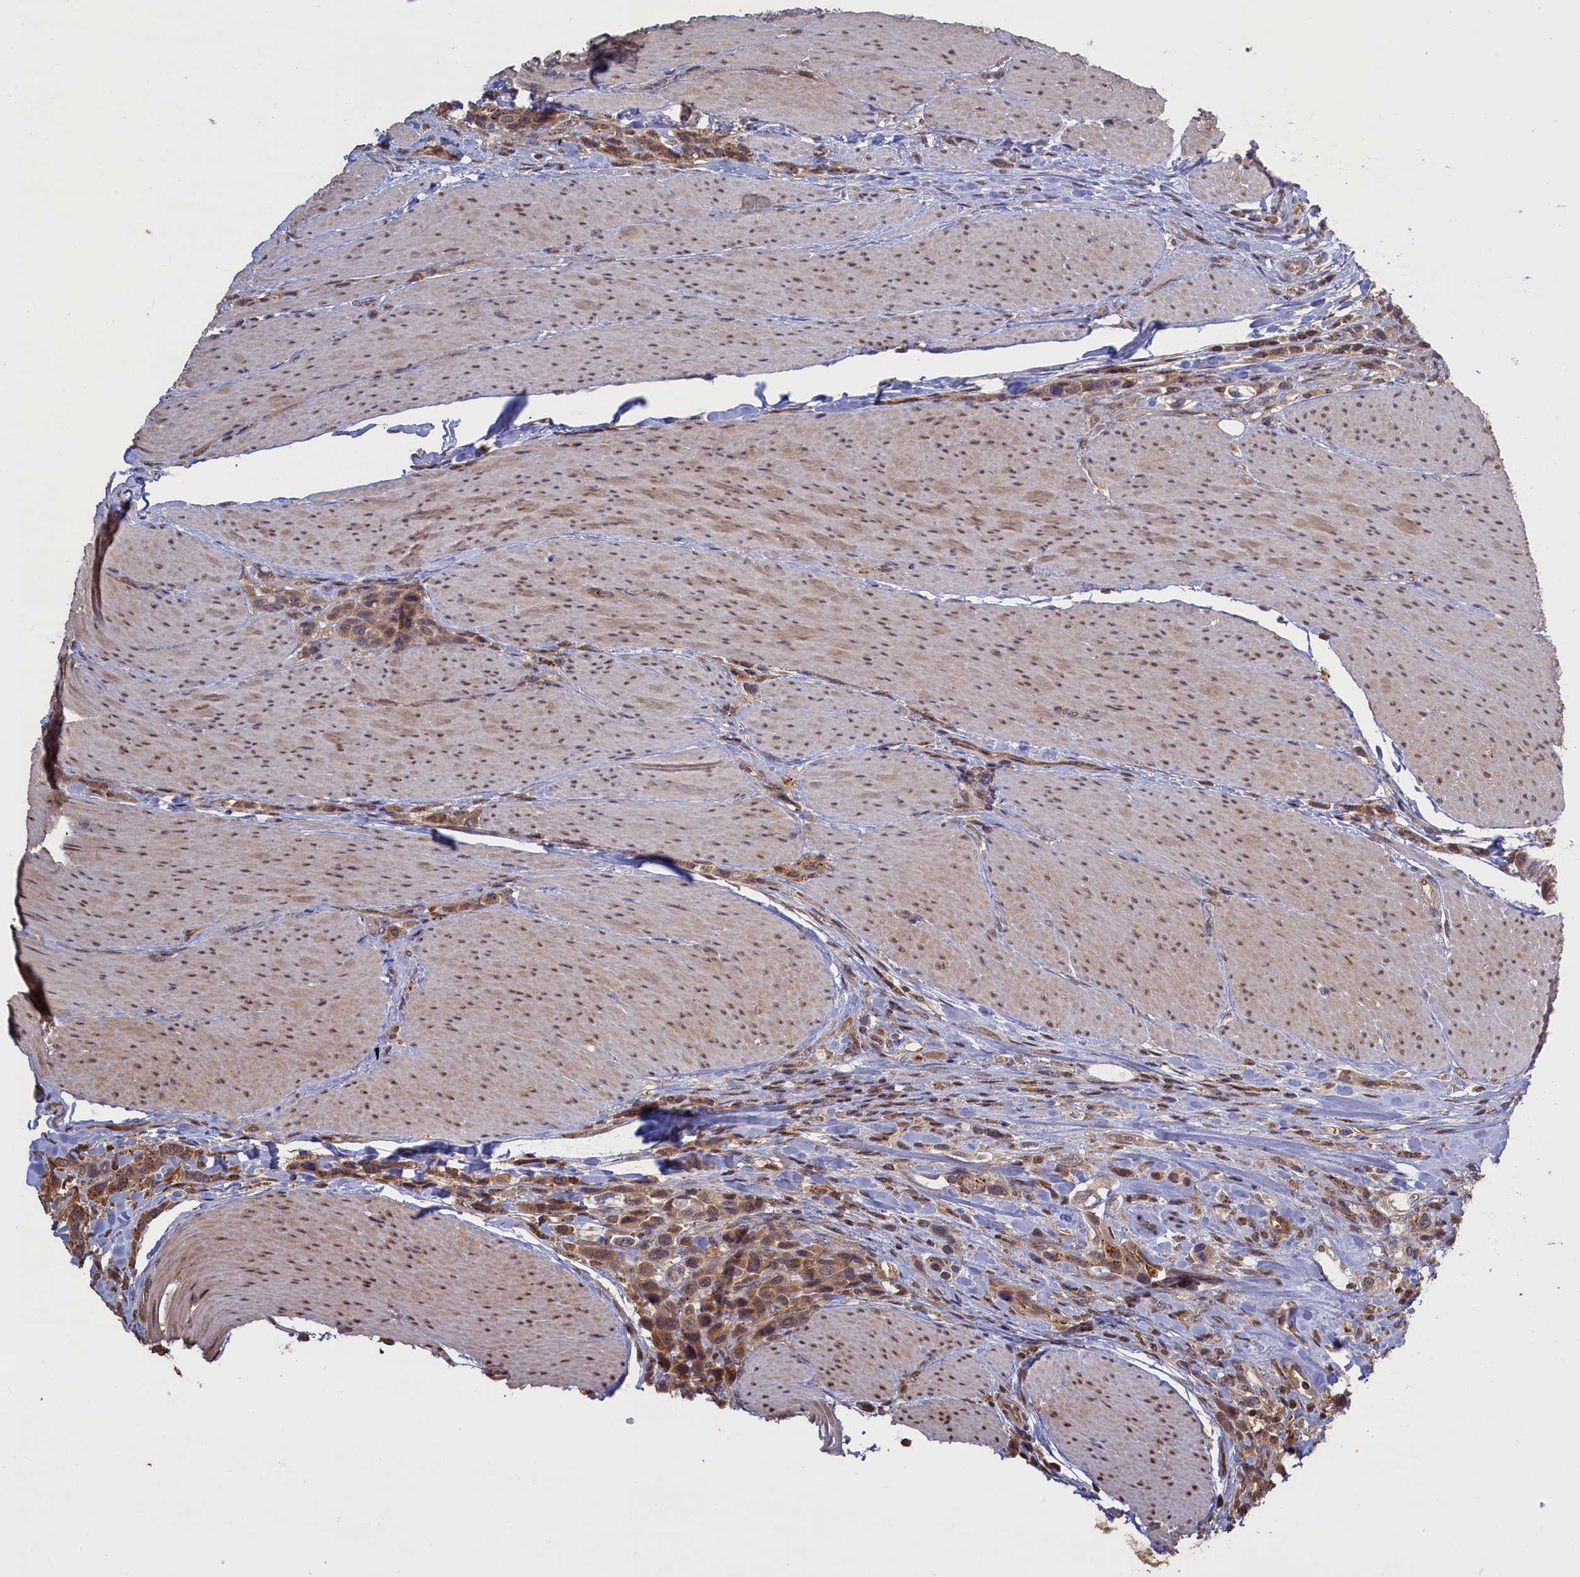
{"staining": {"intensity": "moderate", "quantity": ">75%", "location": "cytoplasmic/membranous"}, "tissue": "urothelial cancer", "cell_type": "Tumor cells", "image_type": "cancer", "snomed": [{"axis": "morphology", "description": "Urothelial carcinoma, High grade"}, {"axis": "topography", "description": "Urinary bladder"}], "caption": "Urothelial cancer stained with DAB immunohistochemistry reveals medium levels of moderate cytoplasmic/membranous staining in approximately >75% of tumor cells. (DAB = brown stain, brightfield microscopy at high magnification).", "gene": "UCHL3", "patient": {"sex": "male", "age": 50}}